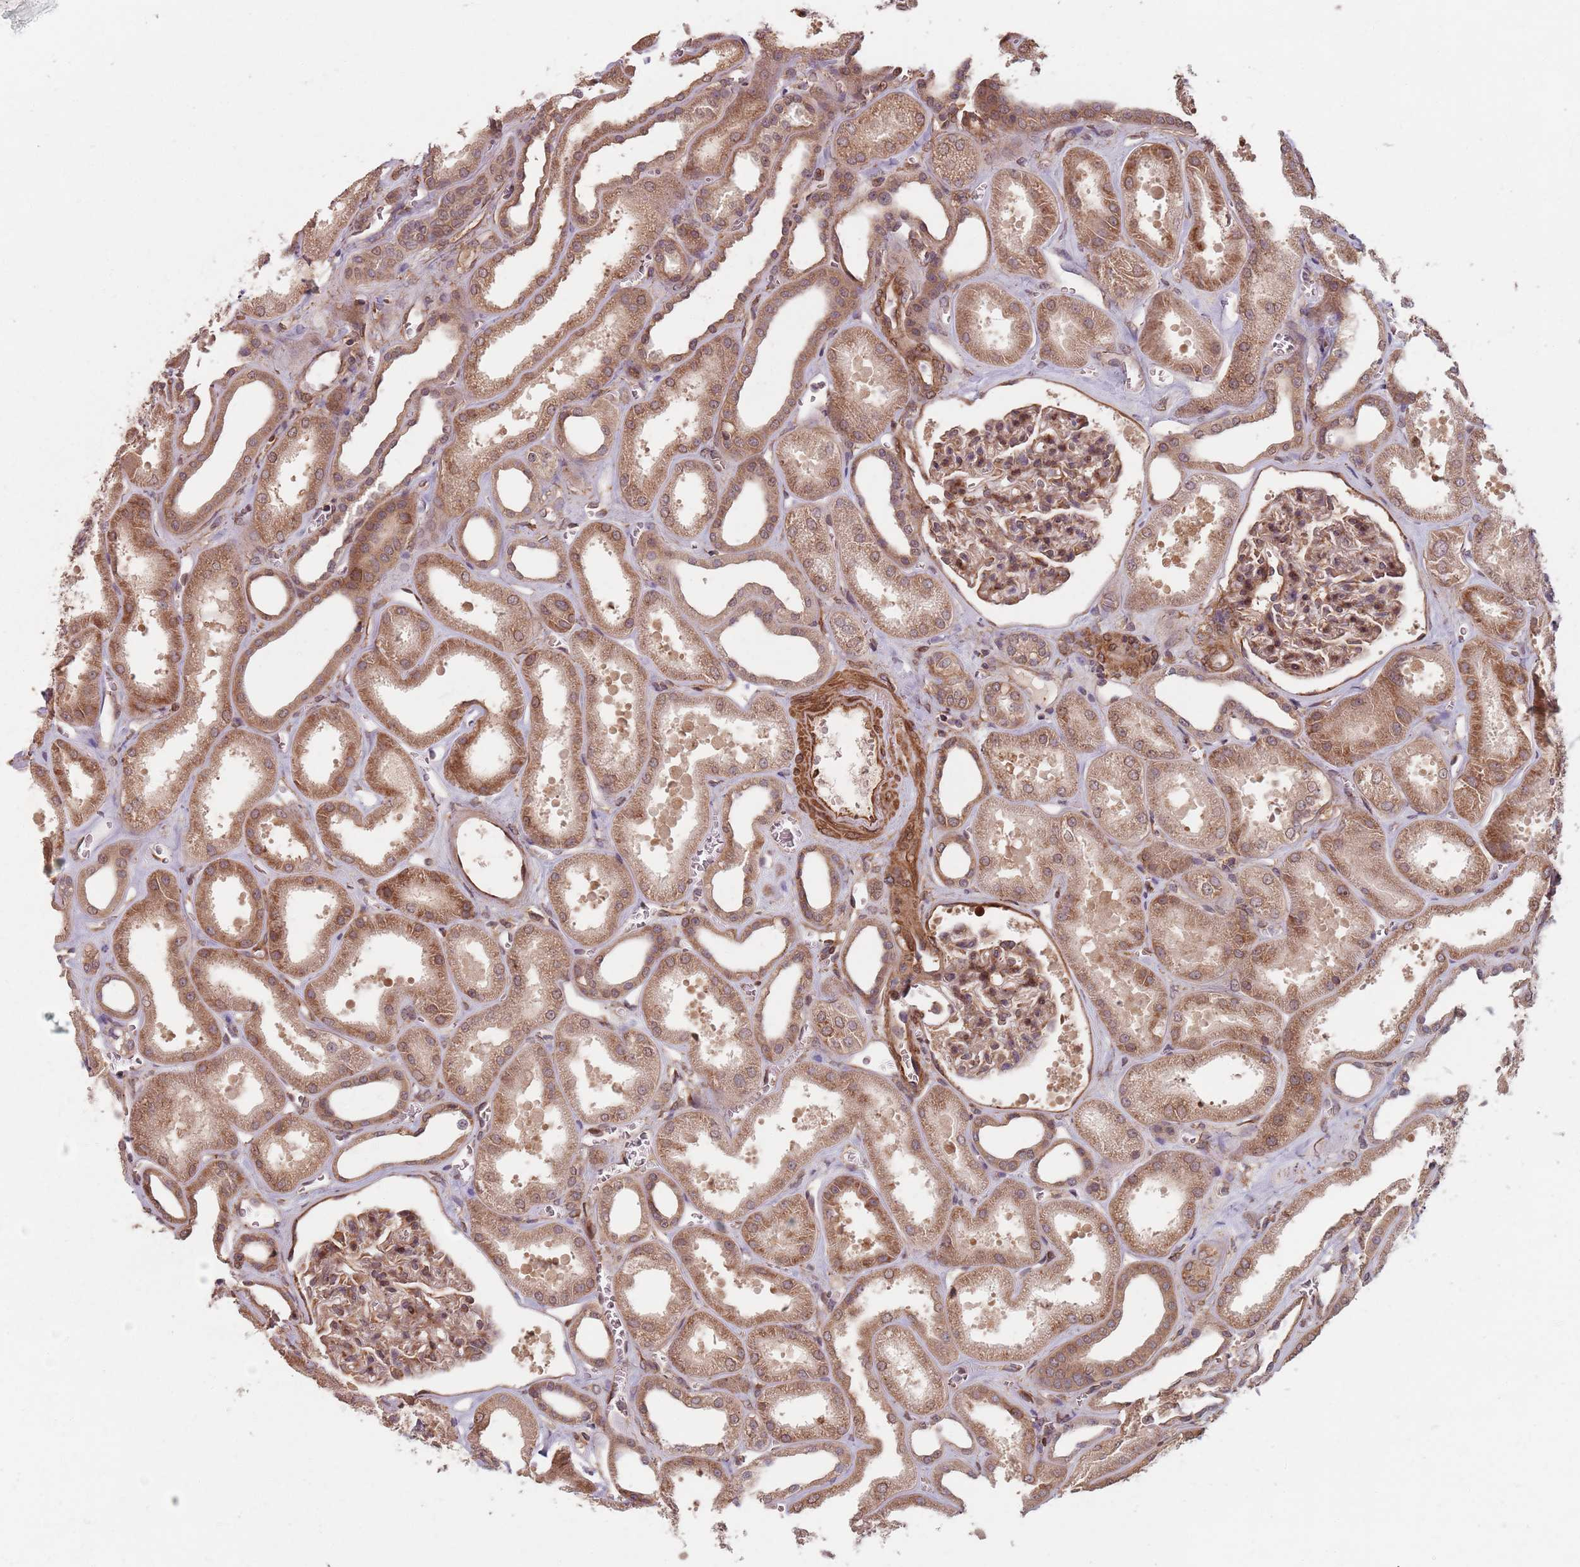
{"staining": {"intensity": "moderate", "quantity": ">75%", "location": "cytoplasmic/membranous"}, "tissue": "kidney", "cell_type": "Cells in glomeruli", "image_type": "normal", "snomed": [{"axis": "morphology", "description": "Normal tissue, NOS"}, {"axis": "morphology", "description": "Adenocarcinoma, NOS"}, {"axis": "topography", "description": "Kidney"}], "caption": "Protein analysis of unremarkable kidney exhibits moderate cytoplasmic/membranous staining in about >75% of cells in glomeruli. (DAB = brown stain, brightfield microscopy at high magnification).", "gene": "NOTCH3", "patient": {"sex": "female", "age": 68}}